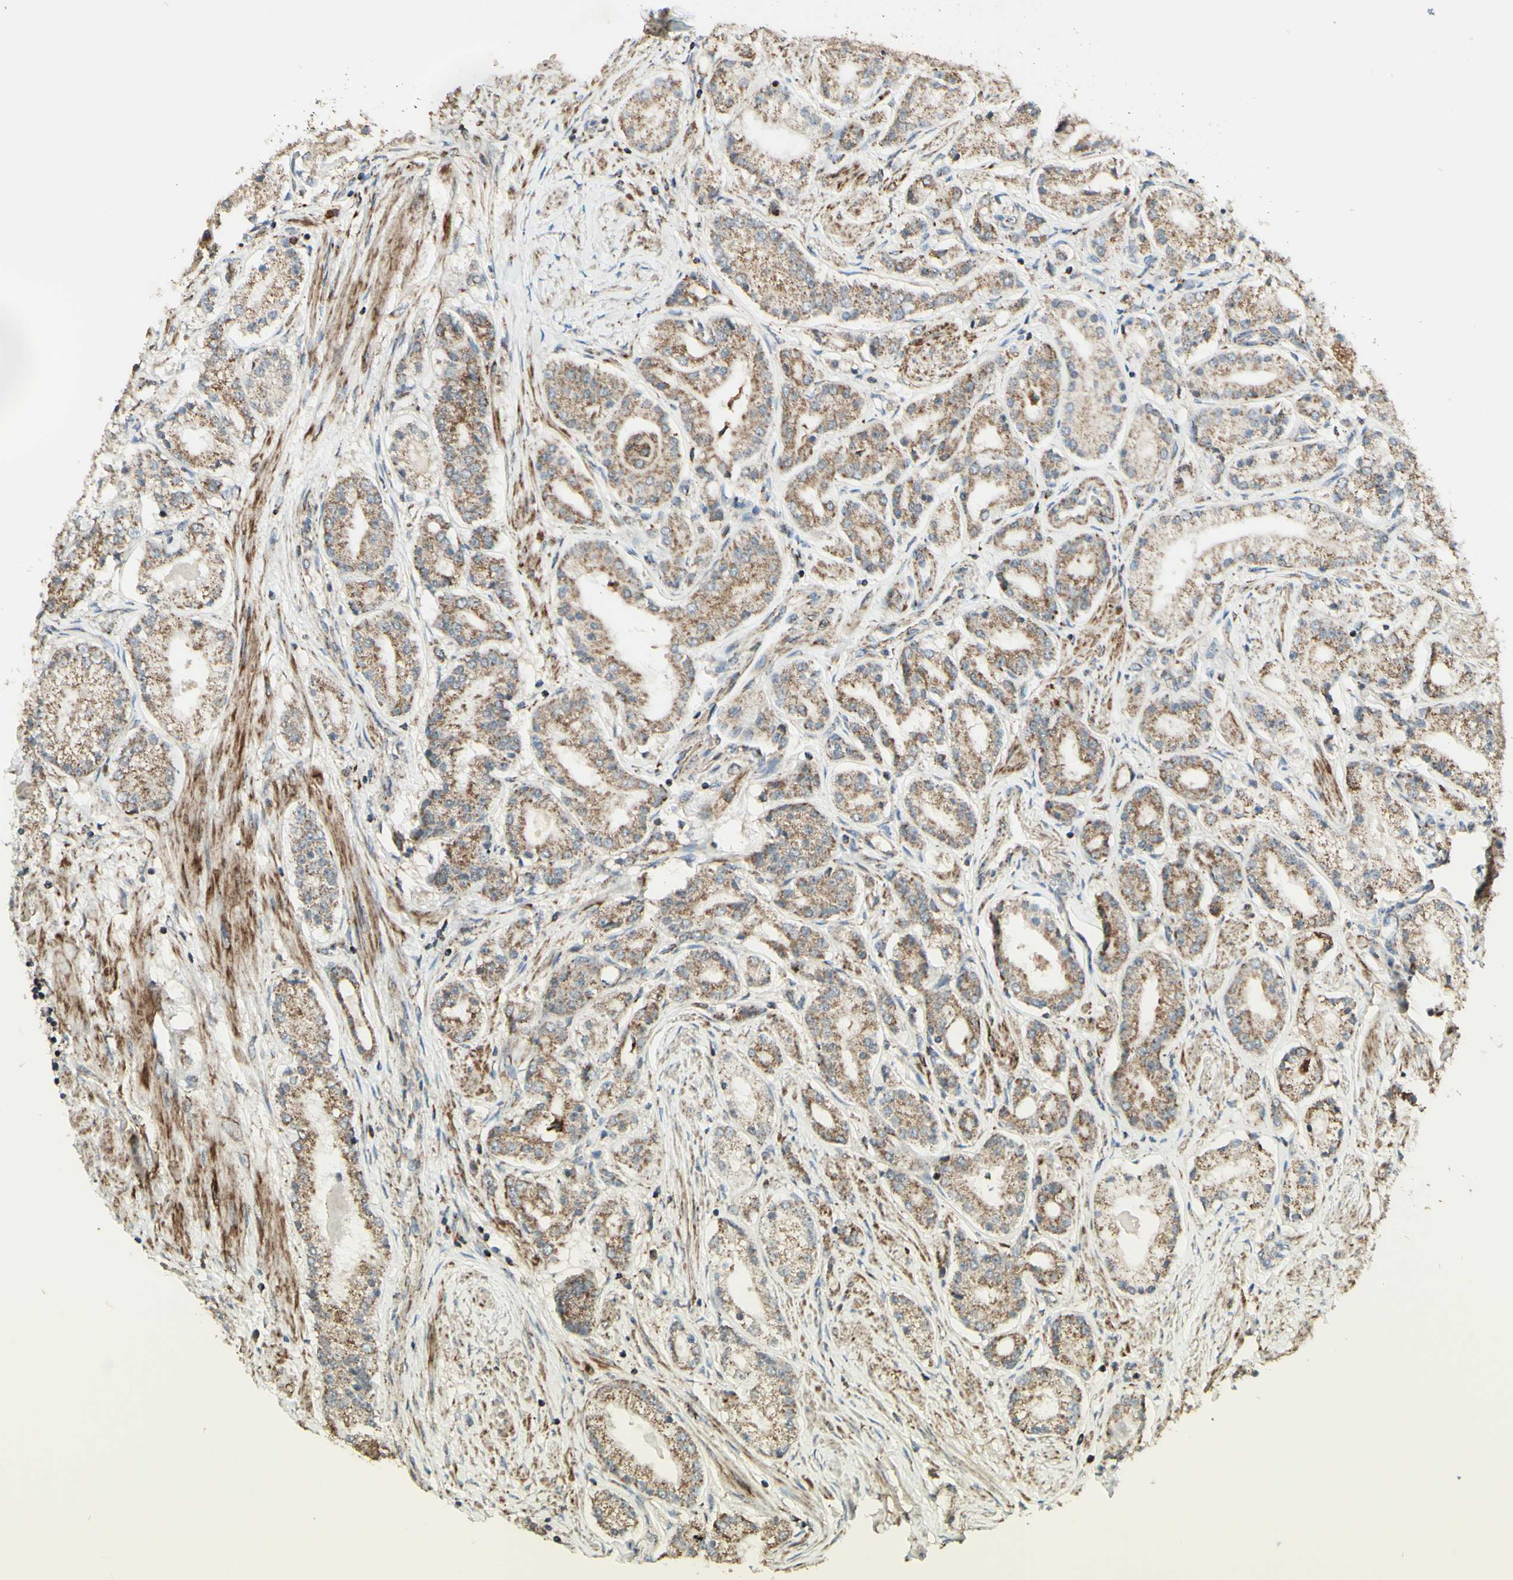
{"staining": {"intensity": "weak", "quantity": ">75%", "location": "cytoplasmic/membranous"}, "tissue": "prostate cancer", "cell_type": "Tumor cells", "image_type": "cancer", "snomed": [{"axis": "morphology", "description": "Adenocarcinoma, Low grade"}, {"axis": "topography", "description": "Prostate"}], "caption": "Protein analysis of prostate cancer (adenocarcinoma (low-grade)) tissue demonstrates weak cytoplasmic/membranous staining in about >75% of tumor cells.", "gene": "DHRS3", "patient": {"sex": "male", "age": 63}}